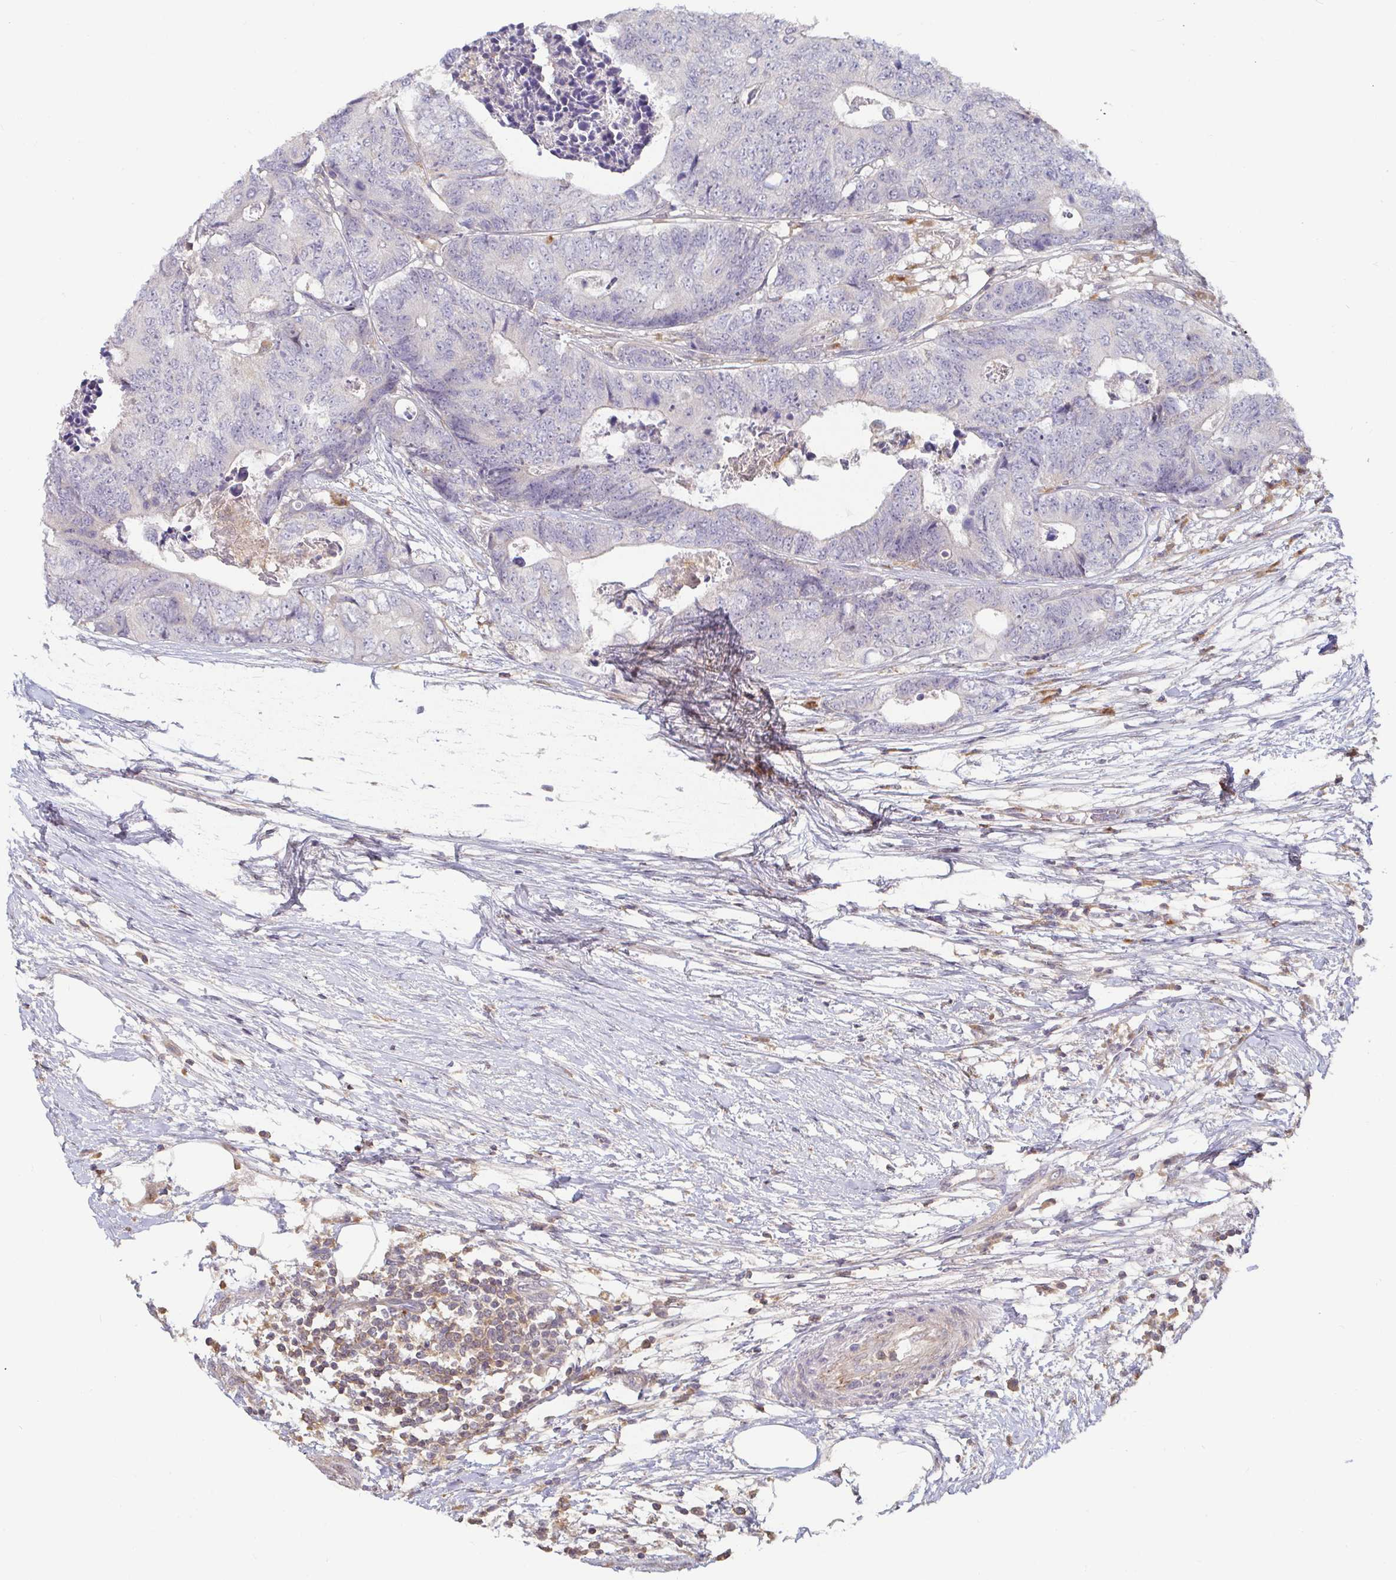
{"staining": {"intensity": "negative", "quantity": "none", "location": "none"}, "tissue": "colorectal cancer", "cell_type": "Tumor cells", "image_type": "cancer", "snomed": [{"axis": "morphology", "description": "Adenocarcinoma, NOS"}, {"axis": "topography", "description": "Colon"}], "caption": "The image demonstrates no staining of tumor cells in colorectal cancer.", "gene": "CDH18", "patient": {"sex": "female", "age": 48}}